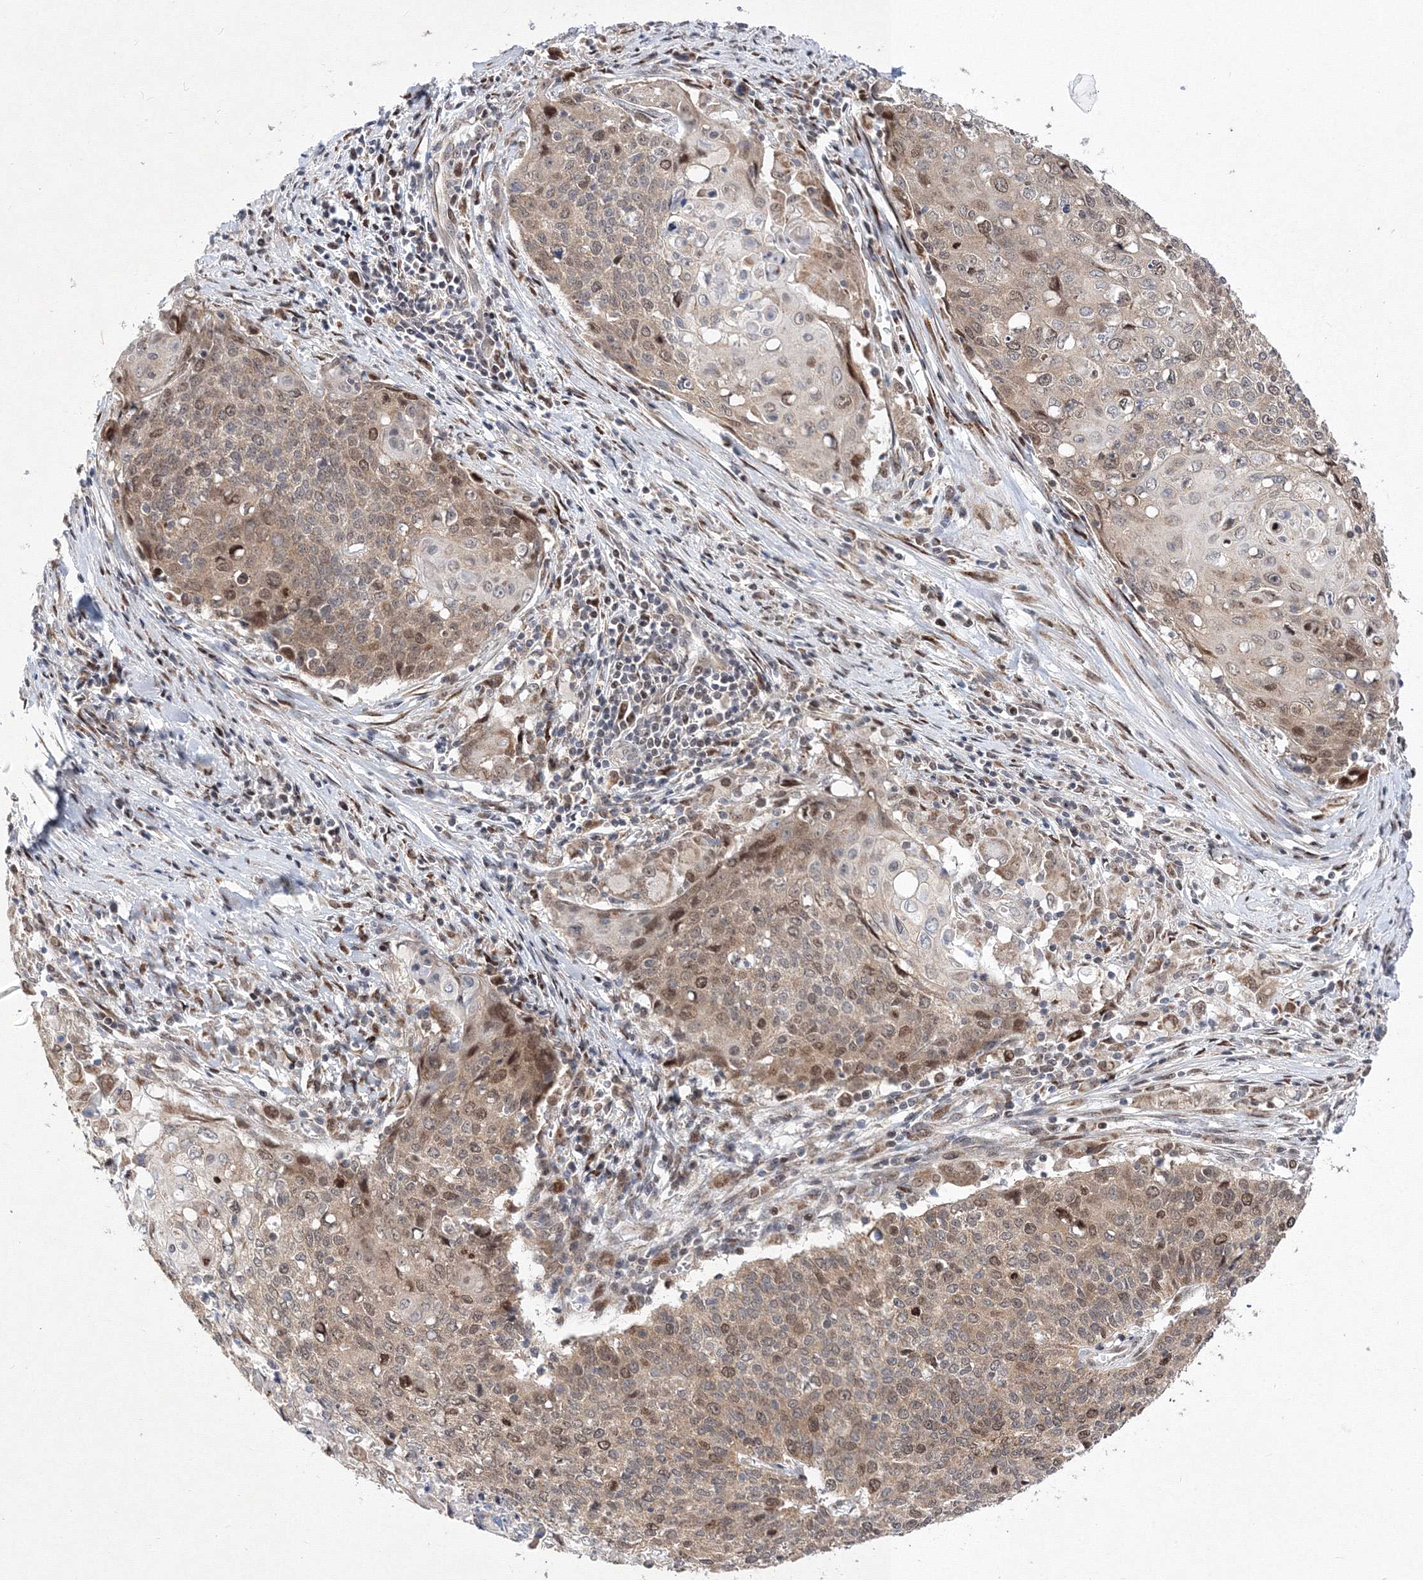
{"staining": {"intensity": "moderate", "quantity": ">75%", "location": "cytoplasmic/membranous,nuclear"}, "tissue": "cervical cancer", "cell_type": "Tumor cells", "image_type": "cancer", "snomed": [{"axis": "morphology", "description": "Squamous cell carcinoma, NOS"}, {"axis": "topography", "description": "Cervix"}], "caption": "Immunohistochemistry (IHC) staining of cervical squamous cell carcinoma, which reveals medium levels of moderate cytoplasmic/membranous and nuclear staining in approximately >75% of tumor cells indicating moderate cytoplasmic/membranous and nuclear protein staining. The staining was performed using DAB (brown) for protein detection and nuclei were counterstained in hematoxylin (blue).", "gene": "GPN1", "patient": {"sex": "female", "age": 39}}